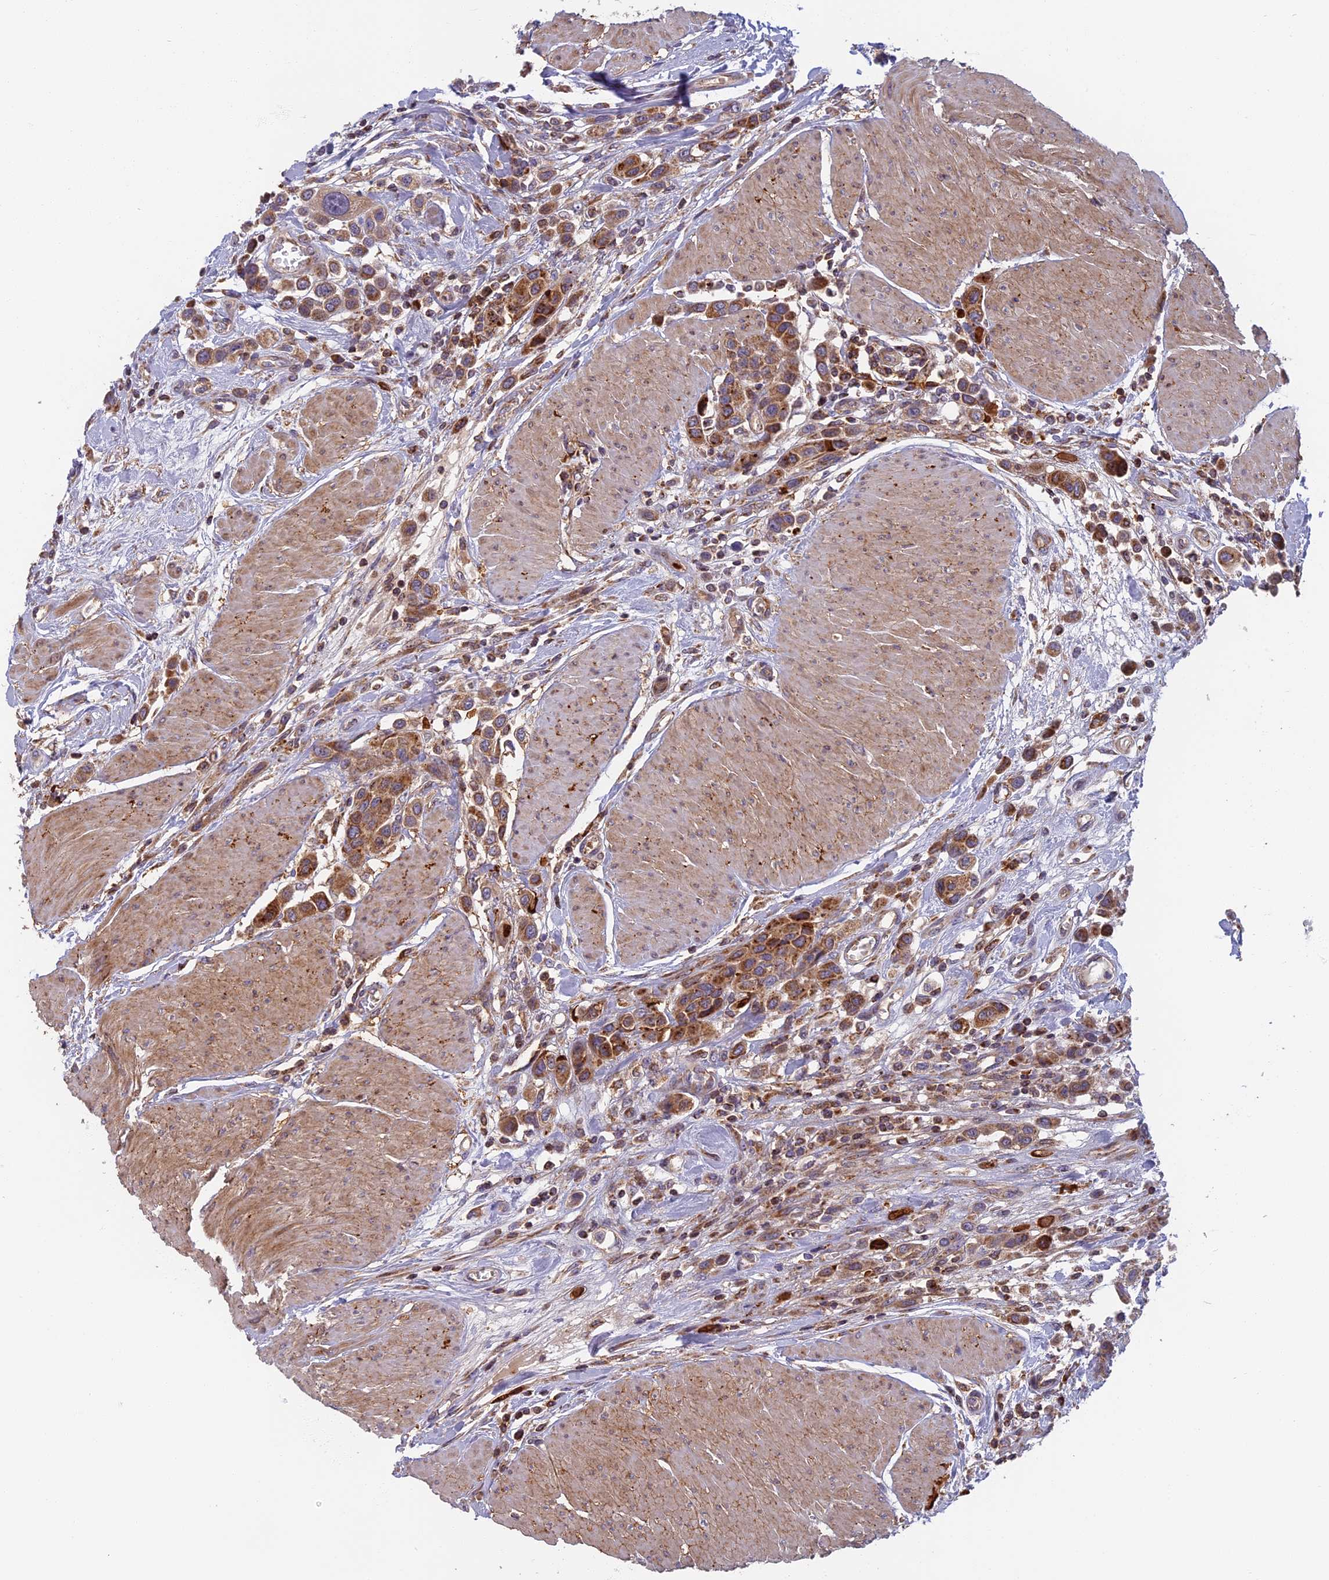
{"staining": {"intensity": "moderate", "quantity": ">75%", "location": "cytoplasmic/membranous"}, "tissue": "urothelial cancer", "cell_type": "Tumor cells", "image_type": "cancer", "snomed": [{"axis": "morphology", "description": "Urothelial carcinoma, High grade"}, {"axis": "topography", "description": "Urinary bladder"}], "caption": "Human urothelial cancer stained for a protein (brown) exhibits moderate cytoplasmic/membranous positive expression in about >75% of tumor cells.", "gene": "EDAR", "patient": {"sex": "male", "age": 50}}